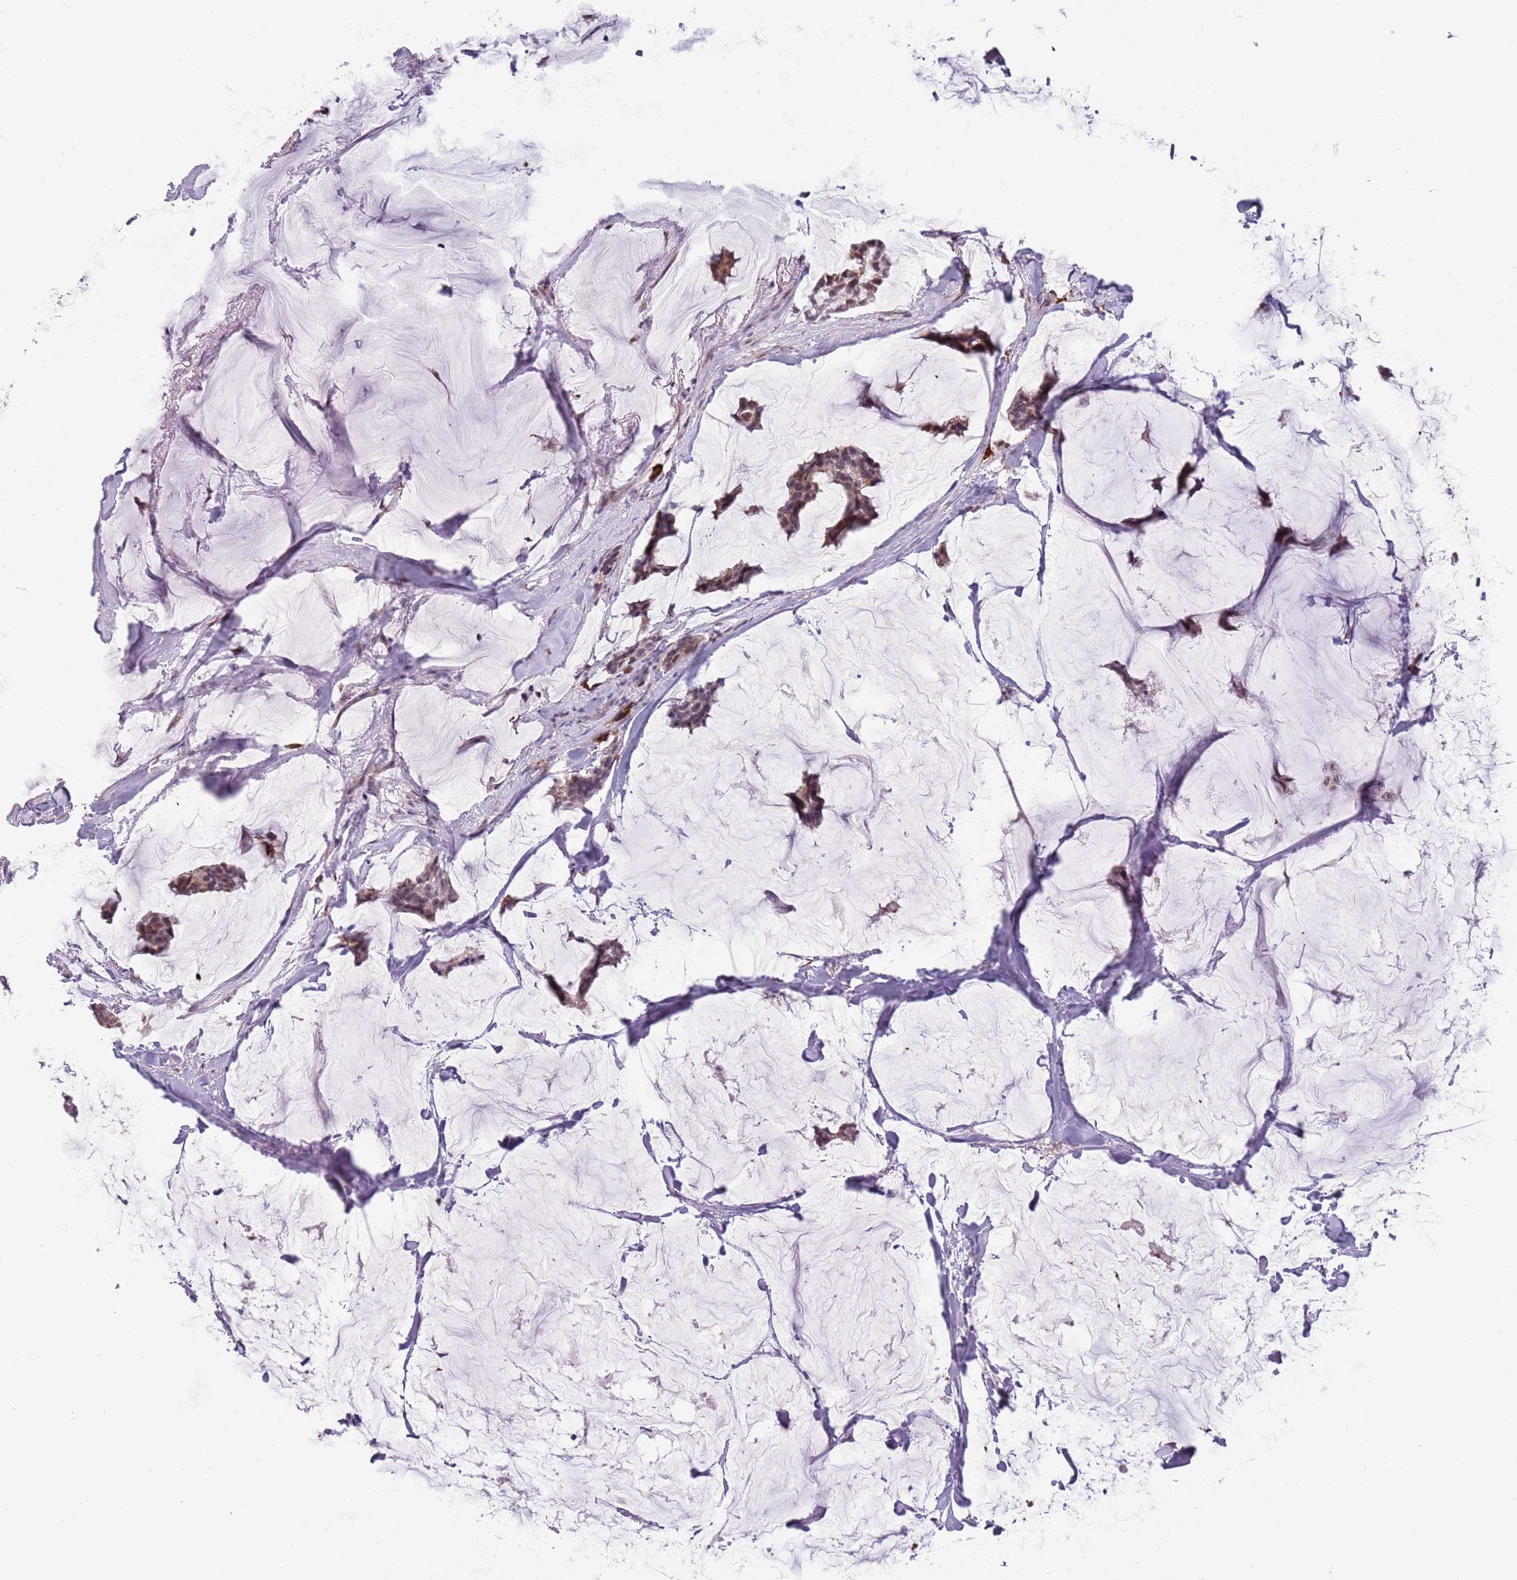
{"staining": {"intensity": "moderate", "quantity": ">75%", "location": "cytoplasmic/membranous,nuclear"}, "tissue": "breast cancer", "cell_type": "Tumor cells", "image_type": "cancer", "snomed": [{"axis": "morphology", "description": "Duct carcinoma"}, {"axis": "topography", "description": "Breast"}], "caption": "Breast cancer (infiltrating ductal carcinoma) was stained to show a protein in brown. There is medium levels of moderate cytoplasmic/membranous and nuclear expression in about >75% of tumor cells. The protein is stained brown, and the nuclei are stained in blue (DAB IHC with brightfield microscopy, high magnification).", "gene": "BARD1", "patient": {"sex": "female", "age": 93}}